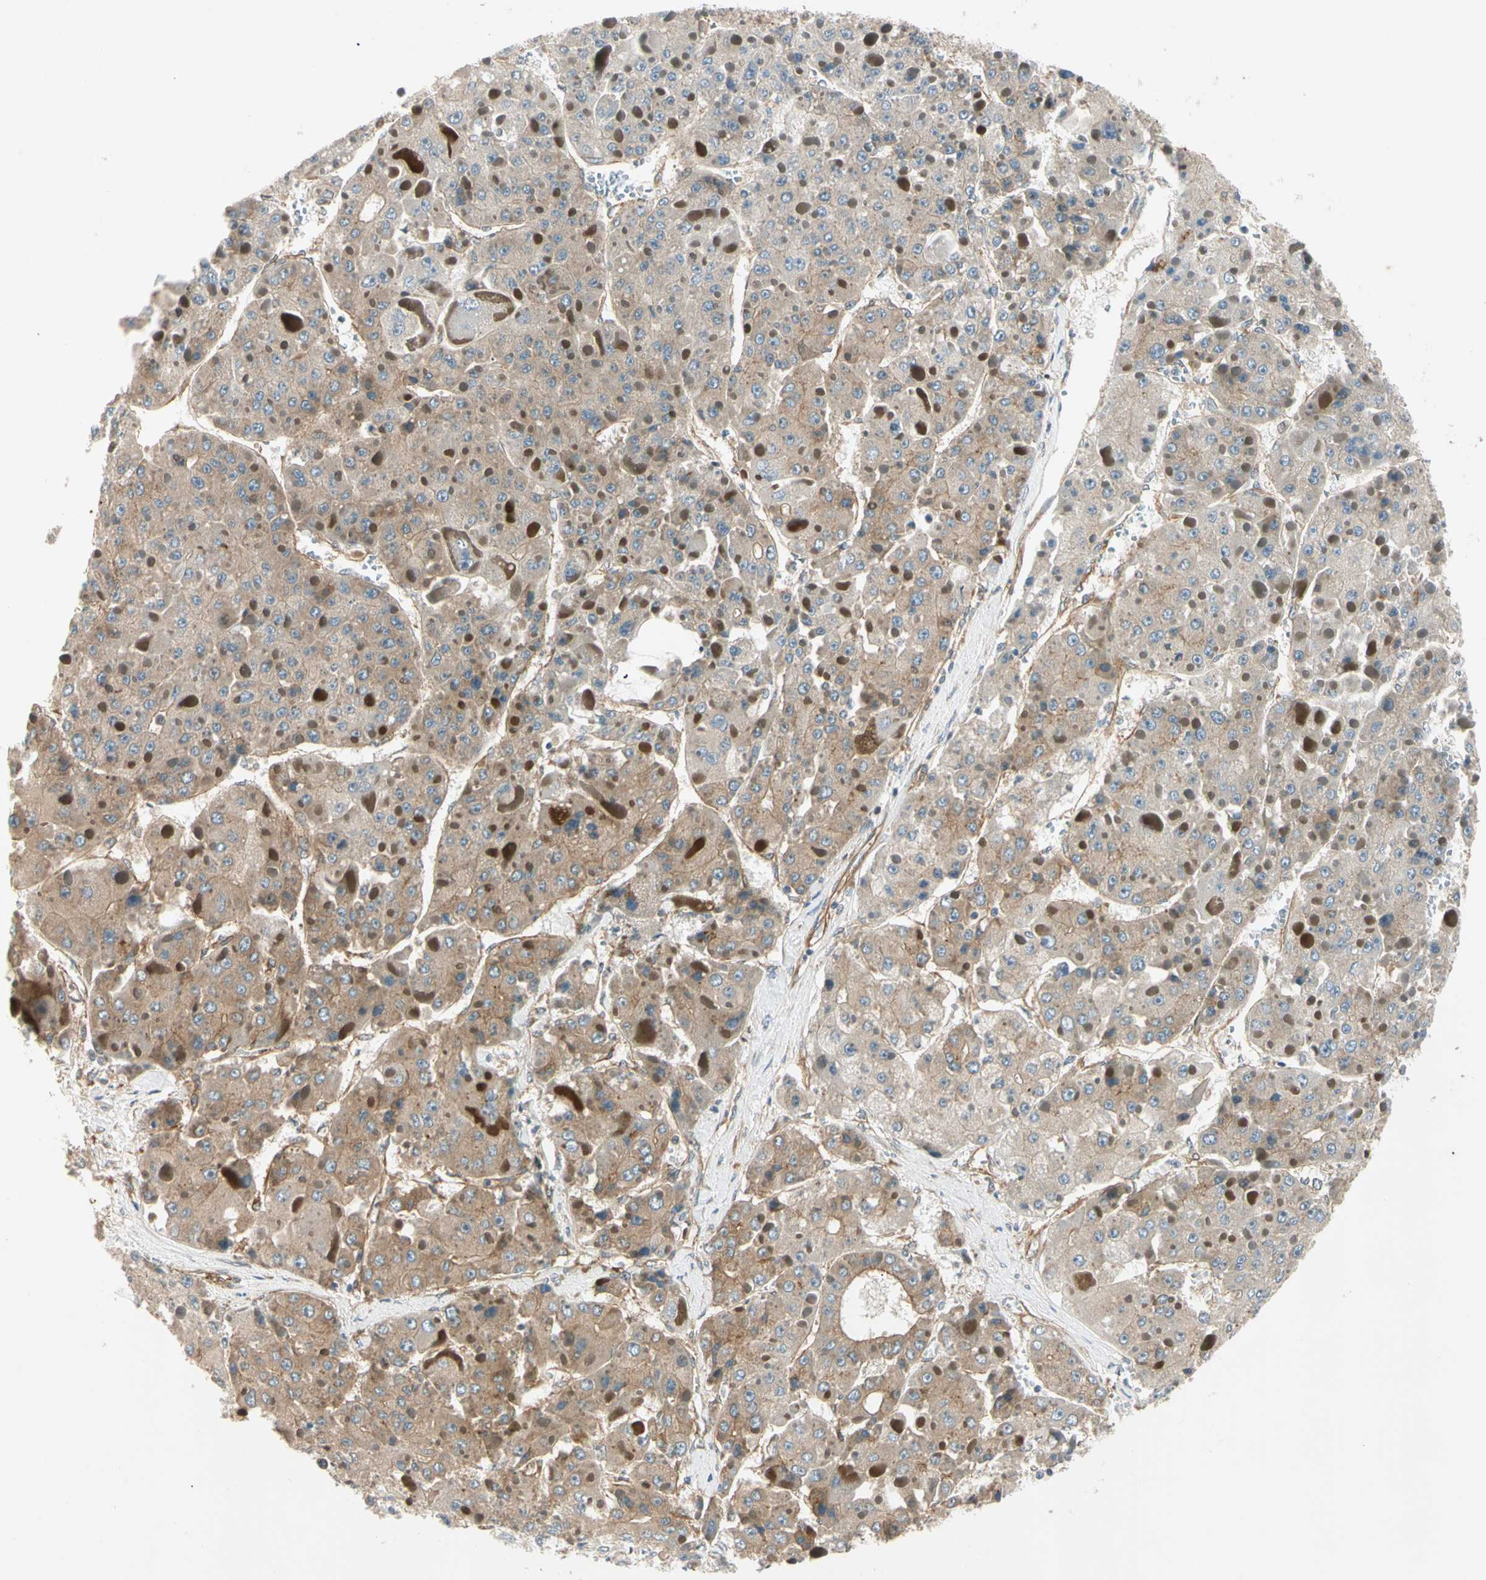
{"staining": {"intensity": "moderate", "quantity": ">75%", "location": "cytoplasmic/membranous"}, "tissue": "liver cancer", "cell_type": "Tumor cells", "image_type": "cancer", "snomed": [{"axis": "morphology", "description": "Carcinoma, Hepatocellular, NOS"}, {"axis": "topography", "description": "Liver"}], "caption": "A brown stain highlights moderate cytoplasmic/membranous staining of a protein in hepatocellular carcinoma (liver) tumor cells.", "gene": "ROCK2", "patient": {"sex": "female", "age": 73}}